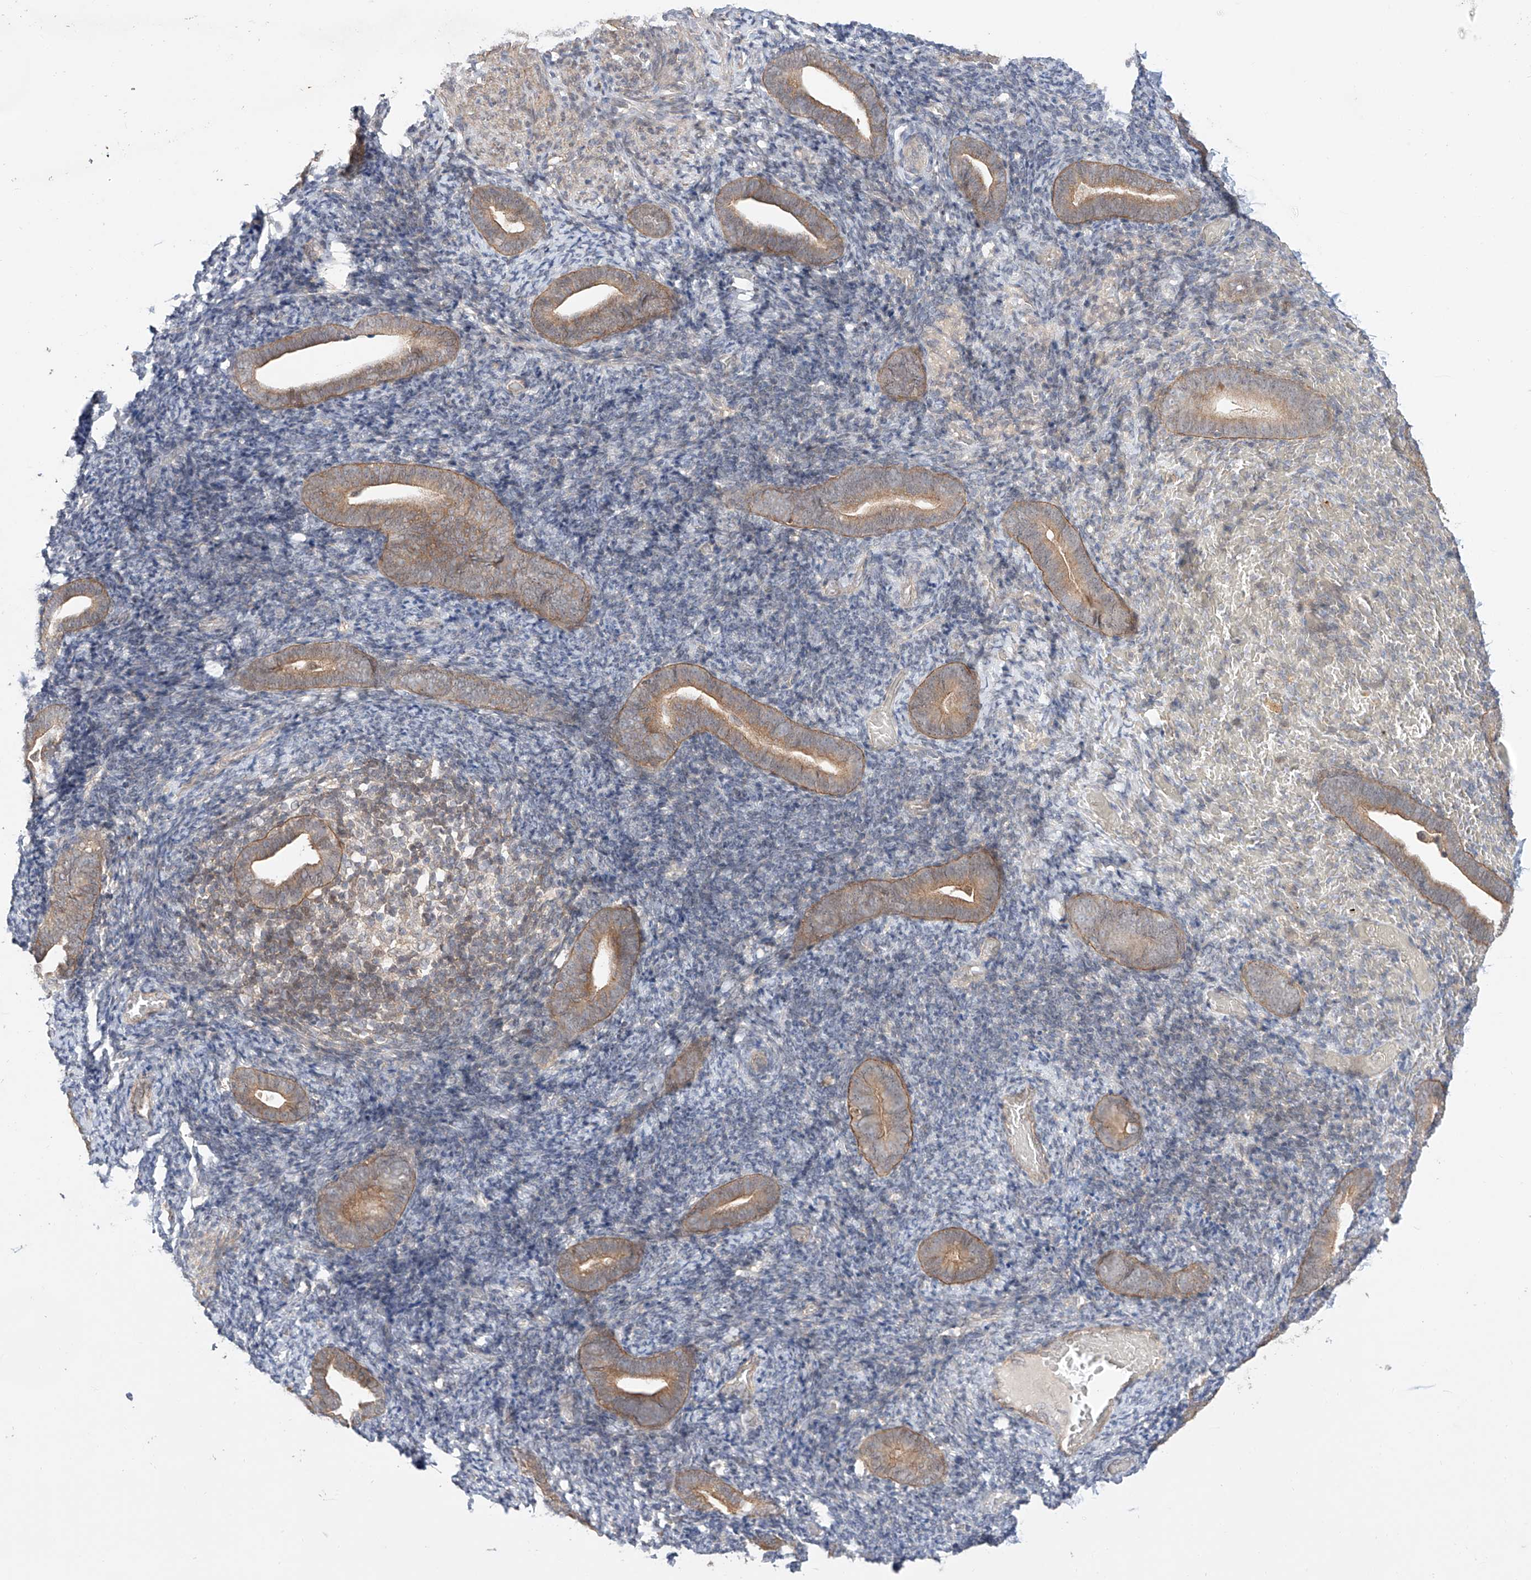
{"staining": {"intensity": "negative", "quantity": "none", "location": "none"}, "tissue": "endometrium", "cell_type": "Cells in endometrial stroma", "image_type": "normal", "snomed": [{"axis": "morphology", "description": "Normal tissue, NOS"}, {"axis": "topography", "description": "Endometrium"}], "caption": "Immunohistochemical staining of benign human endometrium exhibits no significant positivity in cells in endometrial stroma. (DAB (3,3'-diaminobenzidine) immunohistochemistry (IHC), high magnification).", "gene": "TSR2", "patient": {"sex": "female", "age": 51}}